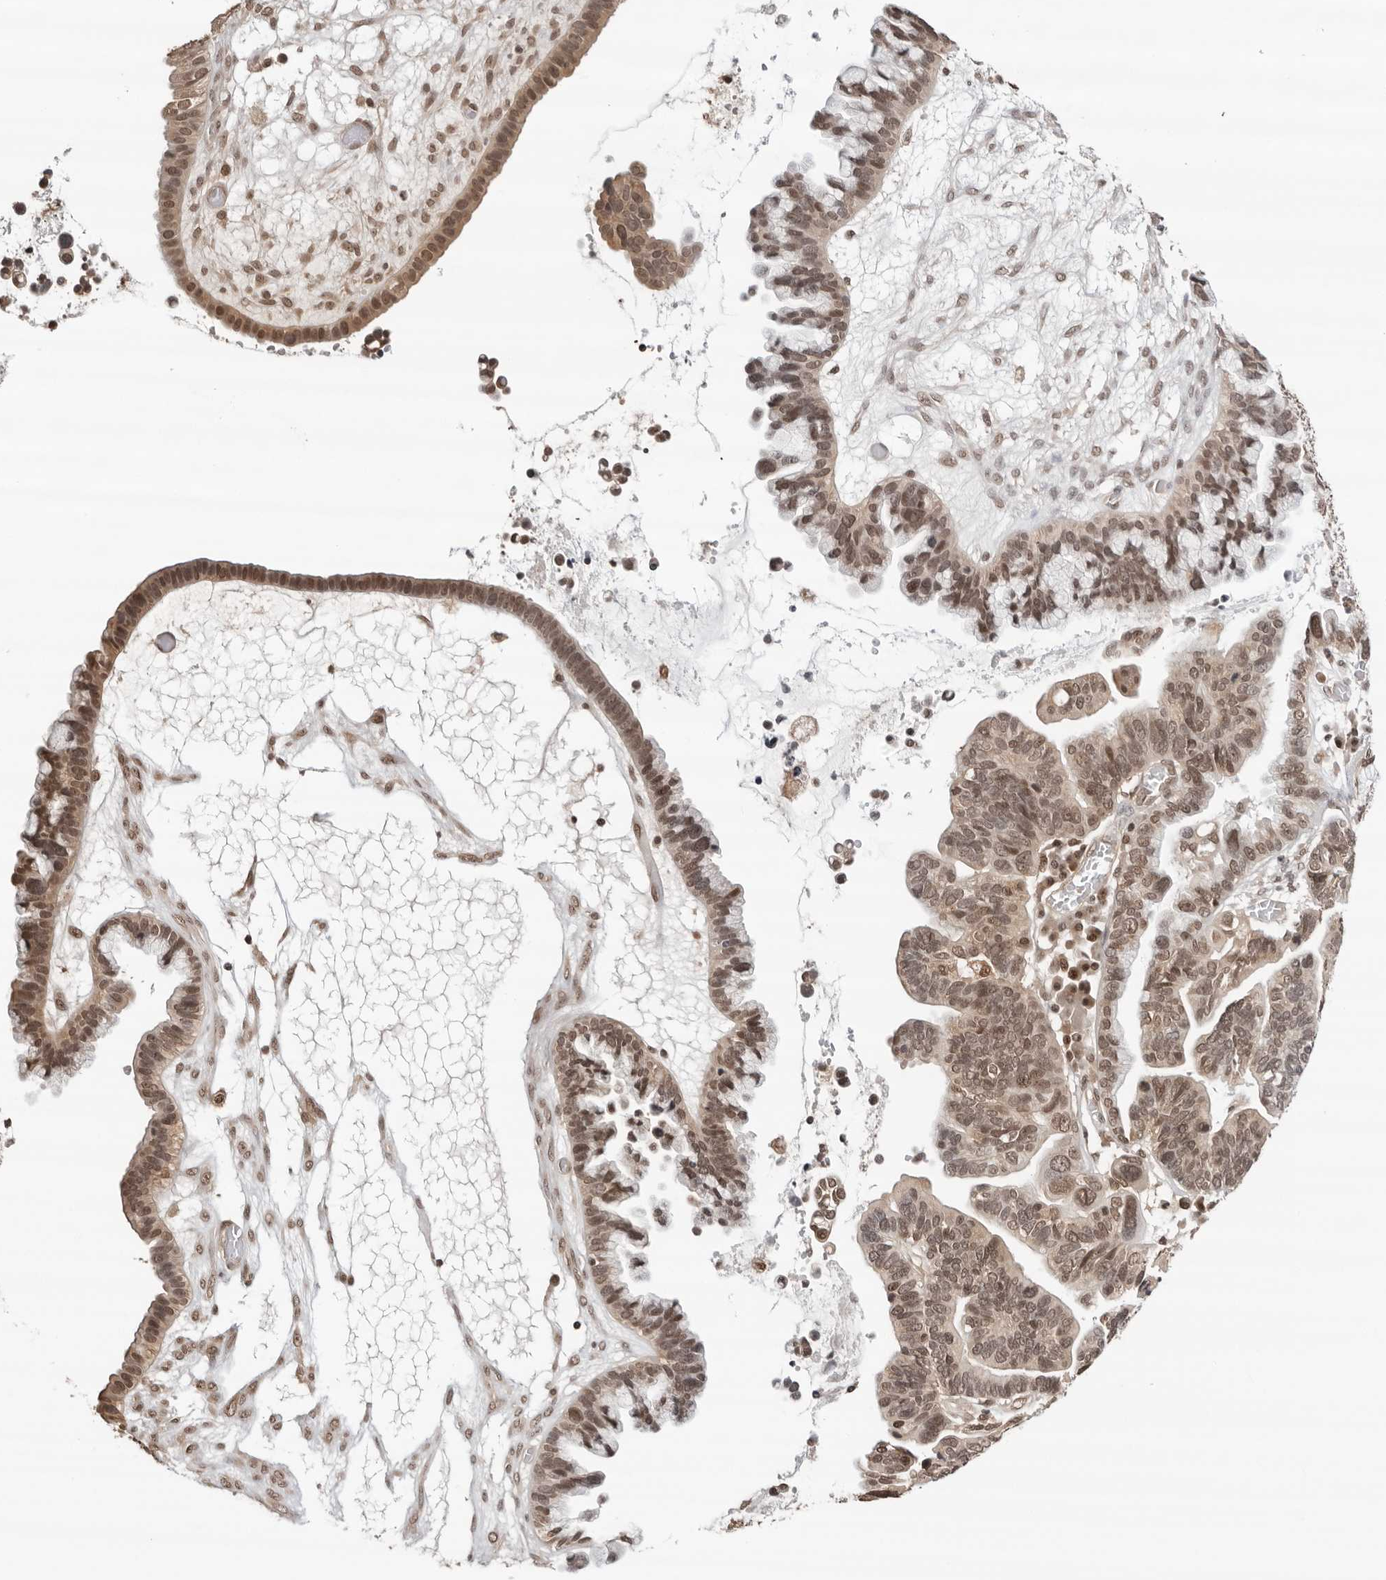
{"staining": {"intensity": "moderate", "quantity": "25%-75%", "location": "nuclear"}, "tissue": "ovarian cancer", "cell_type": "Tumor cells", "image_type": "cancer", "snomed": [{"axis": "morphology", "description": "Cystadenocarcinoma, serous, NOS"}, {"axis": "topography", "description": "Ovary"}], "caption": "Ovarian cancer (serous cystadenocarcinoma) was stained to show a protein in brown. There is medium levels of moderate nuclear staining in about 25%-75% of tumor cells.", "gene": "SDE2", "patient": {"sex": "female", "age": 56}}